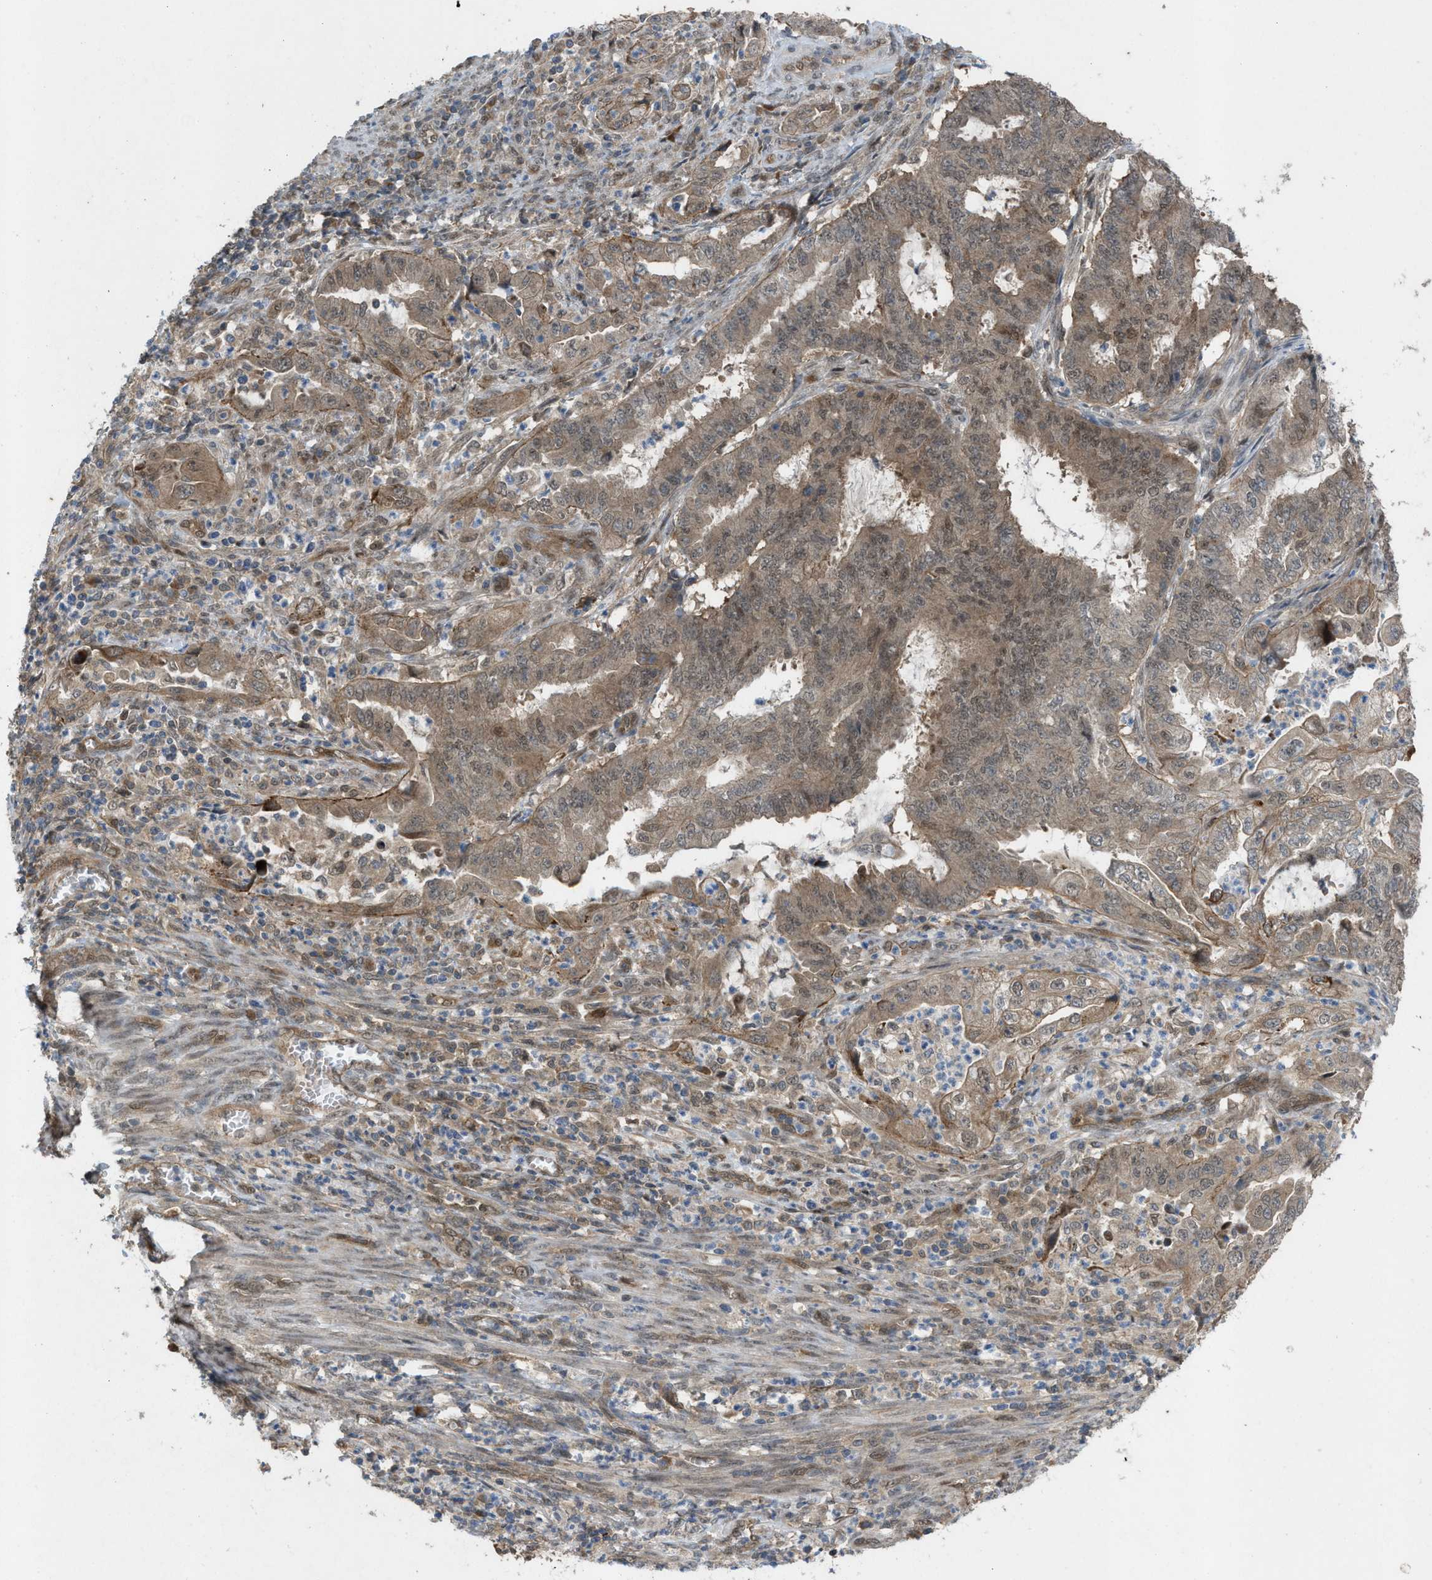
{"staining": {"intensity": "weak", "quantity": ">75%", "location": "cytoplasmic/membranous"}, "tissue": "endometrial cancer", "cell_type": "Tumor cells", "image_type": "cancer", "snomed": [{"axis": "morphology", "description": "Adenocarcinoma, NOS"}, {"axis": "topography", "description": "Endometrium"}], "caption": "A photomicrograph of endometrial adenocarcinoma stained for a protein shows weak cytoplasmic/membranous brown staining in tumor cells.", "gene": "PLAA", "patient": {"sex": "female", "age": 51}}